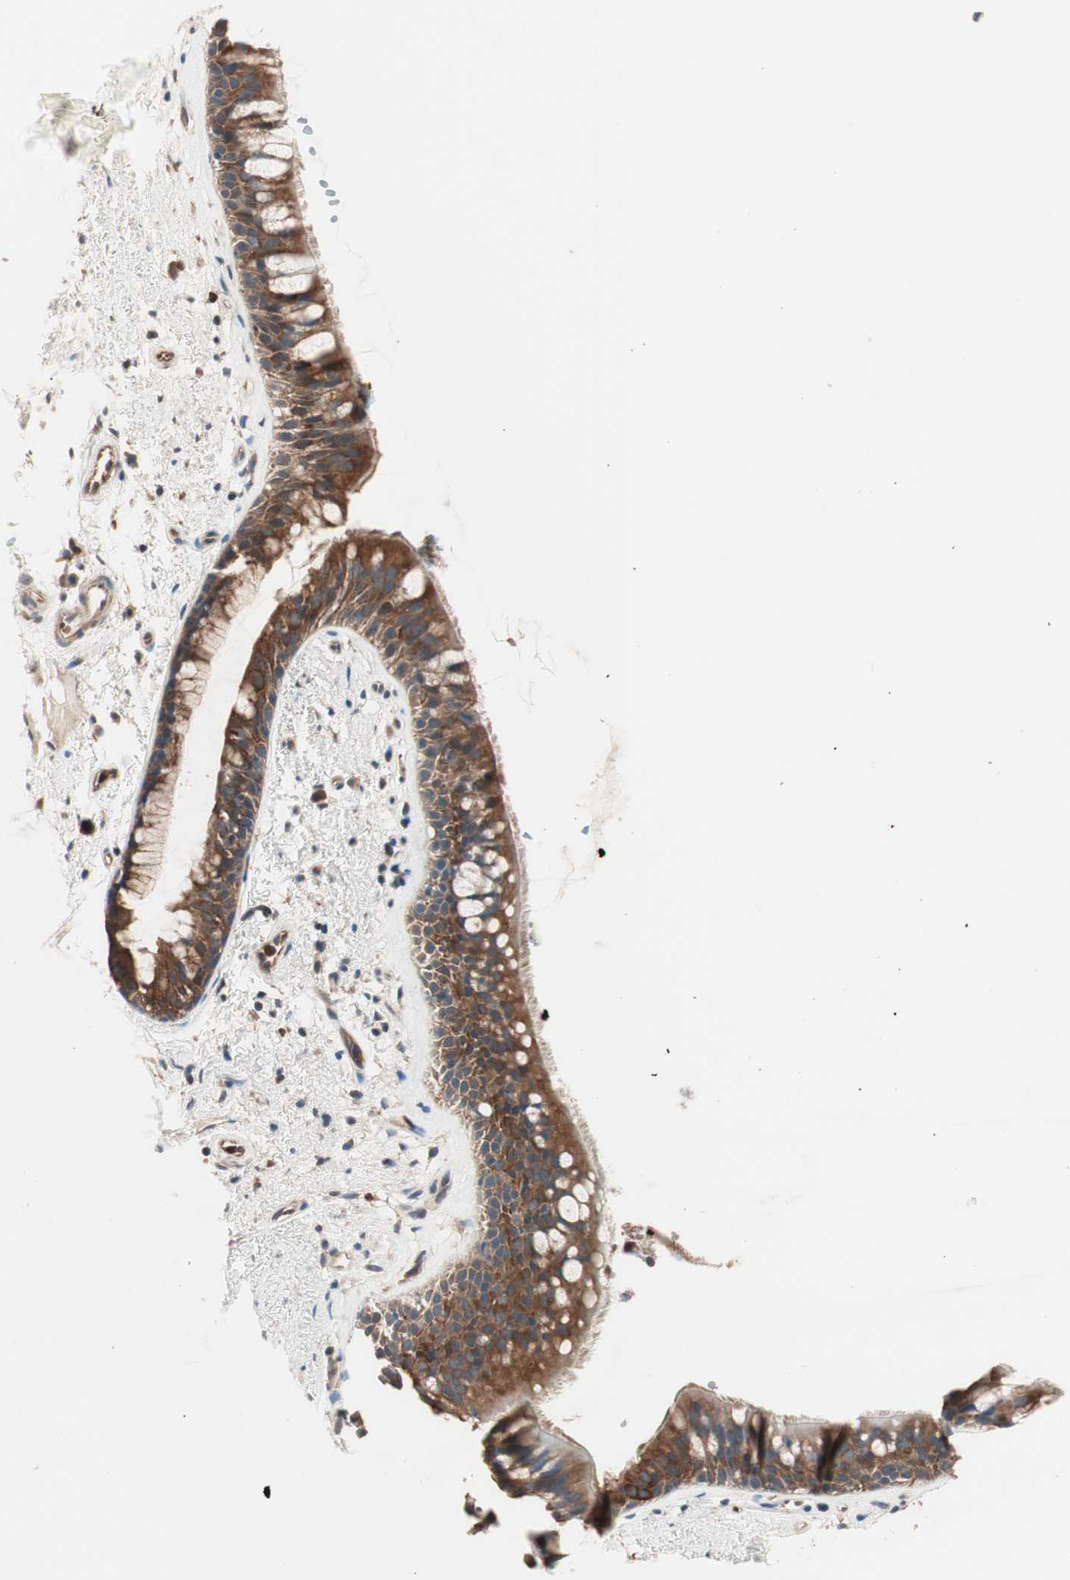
{"staining": {"intensity": "strong", "quantity": ">75%", "location": "cytoplasmic/membranous"}, "tissue": "bronchus", "cell_type": "Respiratory epithelial cells", "image_type": "normal", "snomed": [{"axis": "morphology", "description": "Normal tissue, NOS"}, {"axis": "topography", "description": "Bronchus"}], "caption": "Immunohistochemical staining of benign bronchus demonstrates >75% levels of strong cytoplasmic/membranous protein positivity in approximately >75% of respiratory epithelial cells.", "gene": "TSG101", "patient": {"sex": "female", "age": 54}}